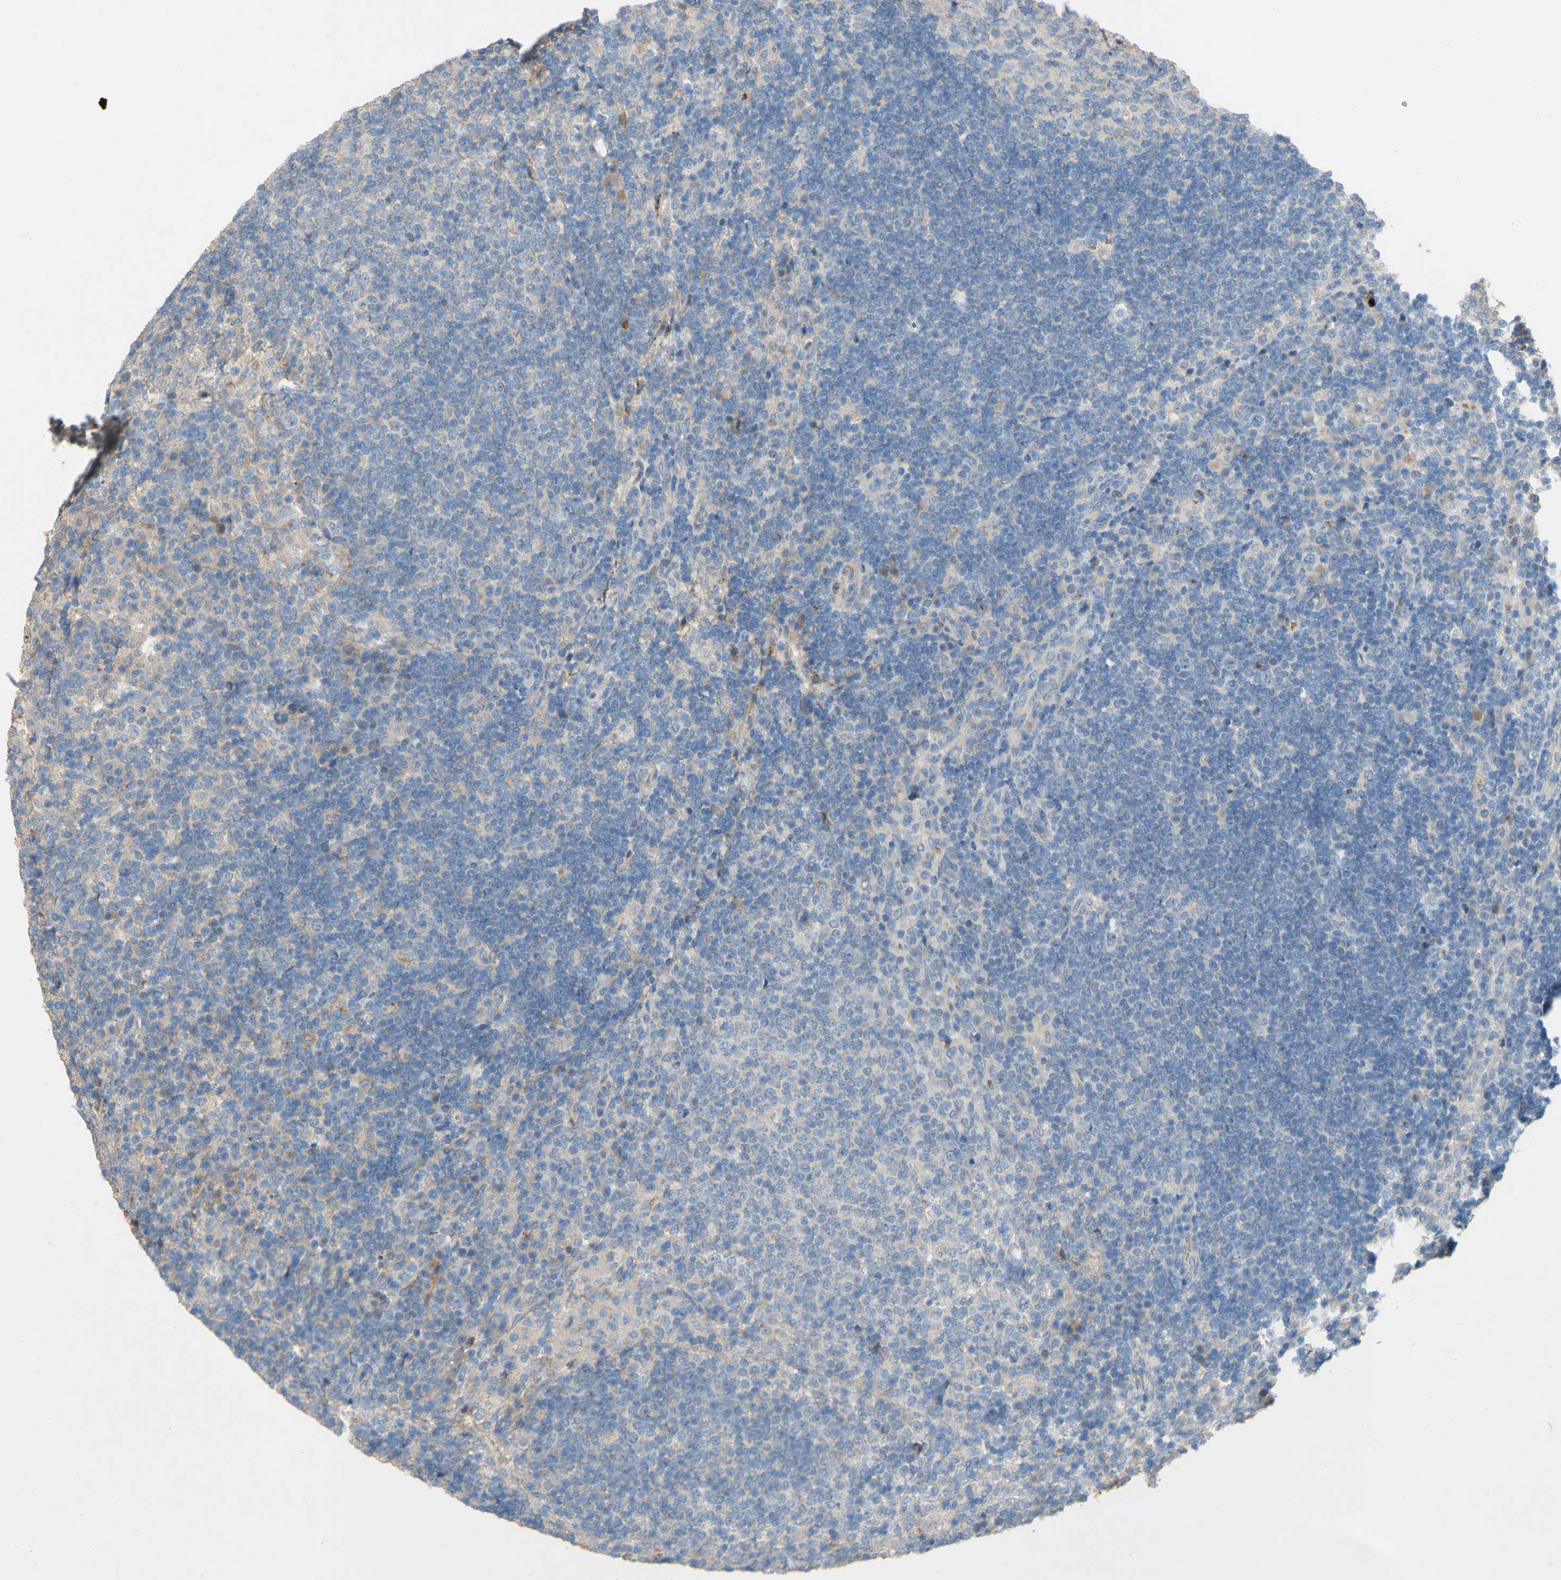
{"staining": {"intensity": "negative", "quantity": "none", "location": "none"}, "tissue": "lymph node", "cell_type": "Germinal center cells", "image_type": "normal", "snomed": [{"axis": "morphology", "description": "Normal tissue, NOS"}, {"axis": "topography", "description": "Lymph node"}], "caption": "The image exhibits no staining of germinal center cells in benign lymph node. (Stains: DAB (3,3'-diaminobenzidine) immunohistochemistry with hematoxylin counter stain, Microscopy: brightfield microscopy at high magnification).", "gene": "DKK3", "patient": {"sex": "female", "age": 53}}